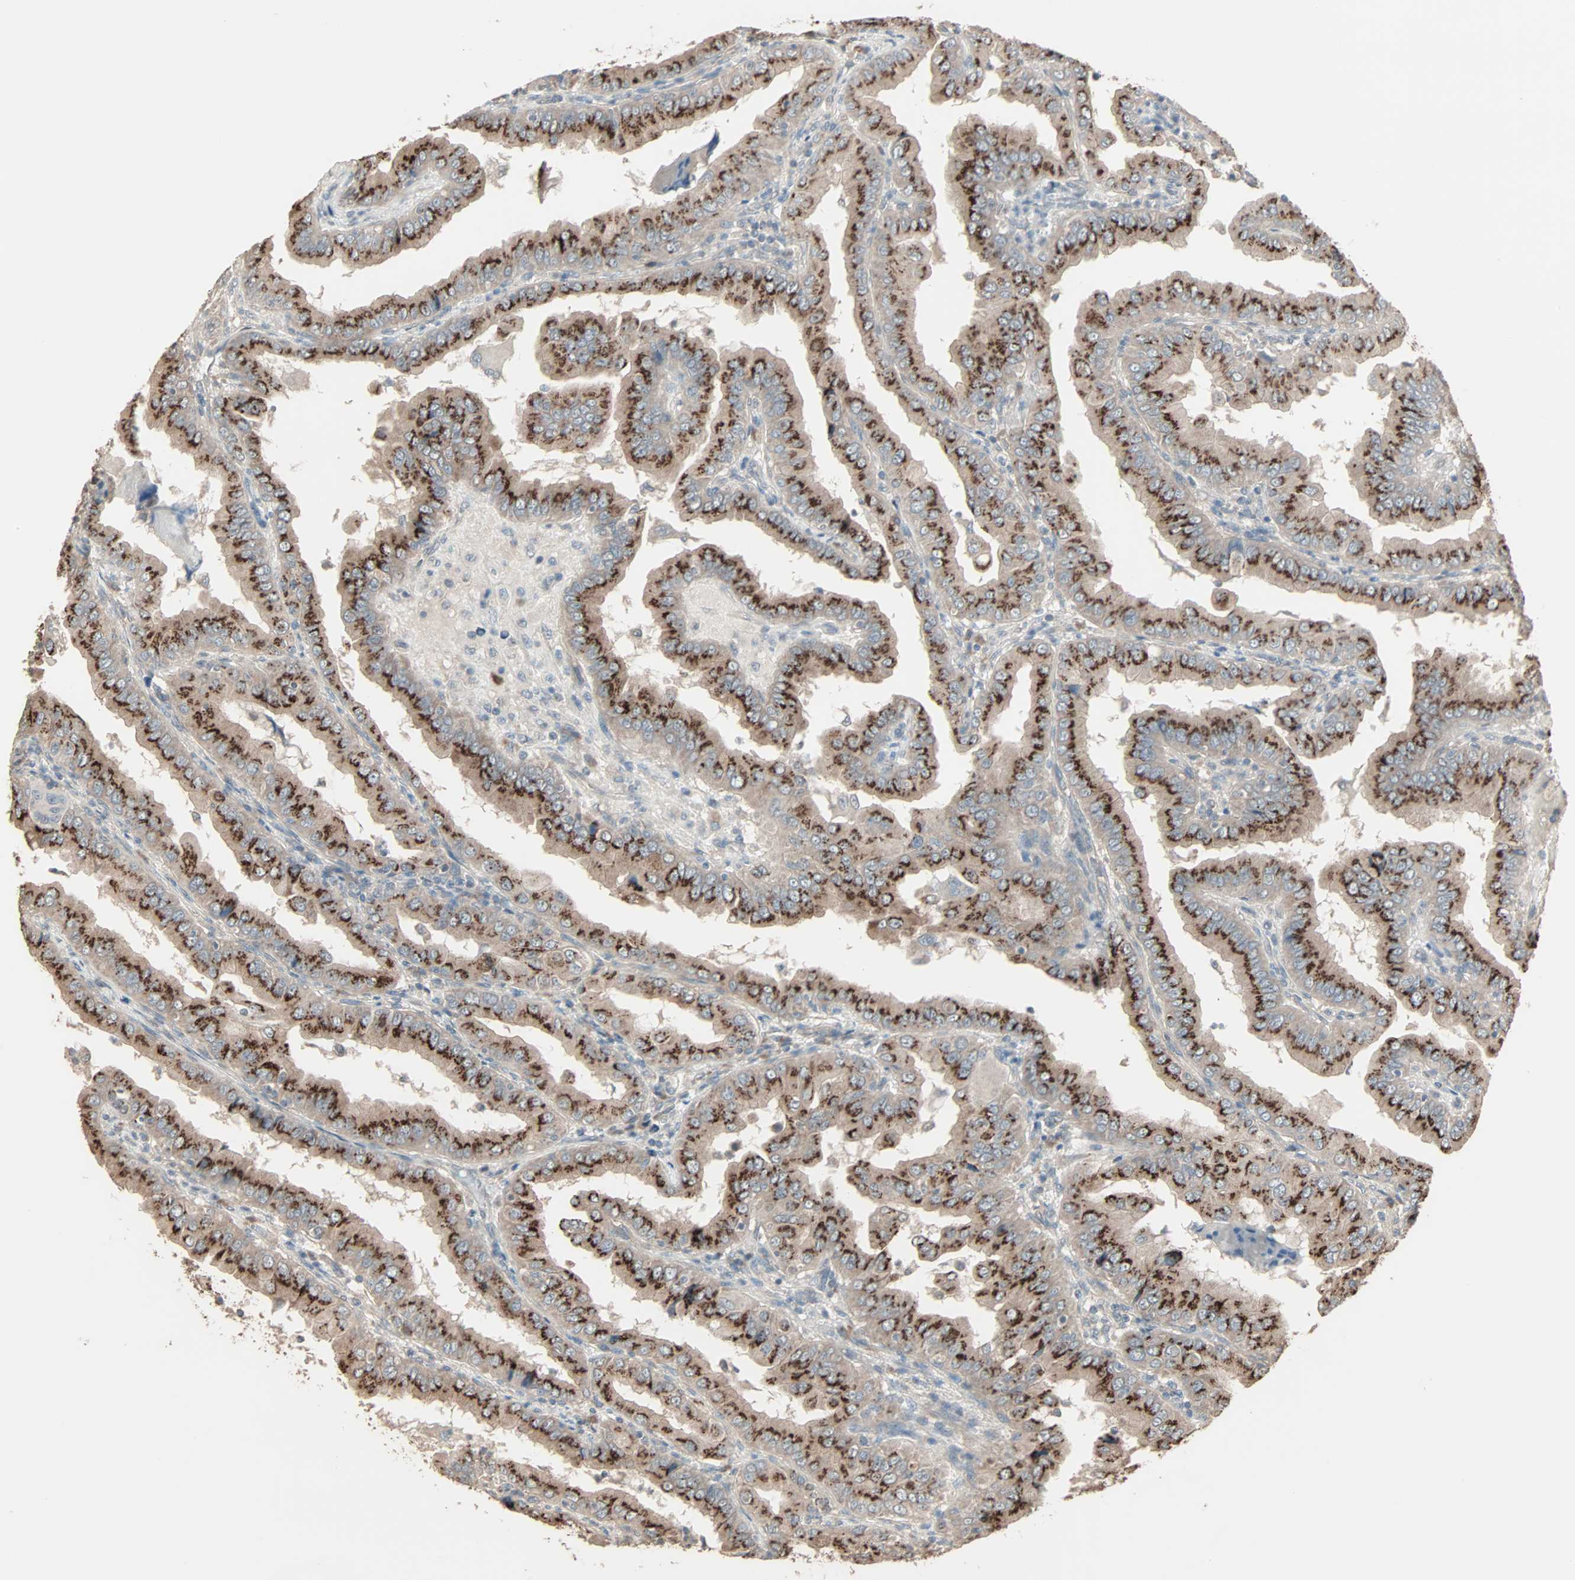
{"staining": {"intensity": "strong", "quantity": ">75%", "location": "cytoplasmic/membranous"}, "tissue": "thyroid cancer", "cell_type": "Tumor cells", "image_type": "cancer", "snomed": [{"axis": "morphology", "description": "Papillary adenocarcinoma, NOS"}, {"axis": "topography", "description": "Thyroid gland"}], "caption": "Protein staining of papillary adenocarcinoma (thyroid) tissue demonstrates strong cytoplasmic/membranous positivity in approximately >75% of tumor cells.", "gene": "GALNT3", "patient": {"sex": "male", "age": 33}}